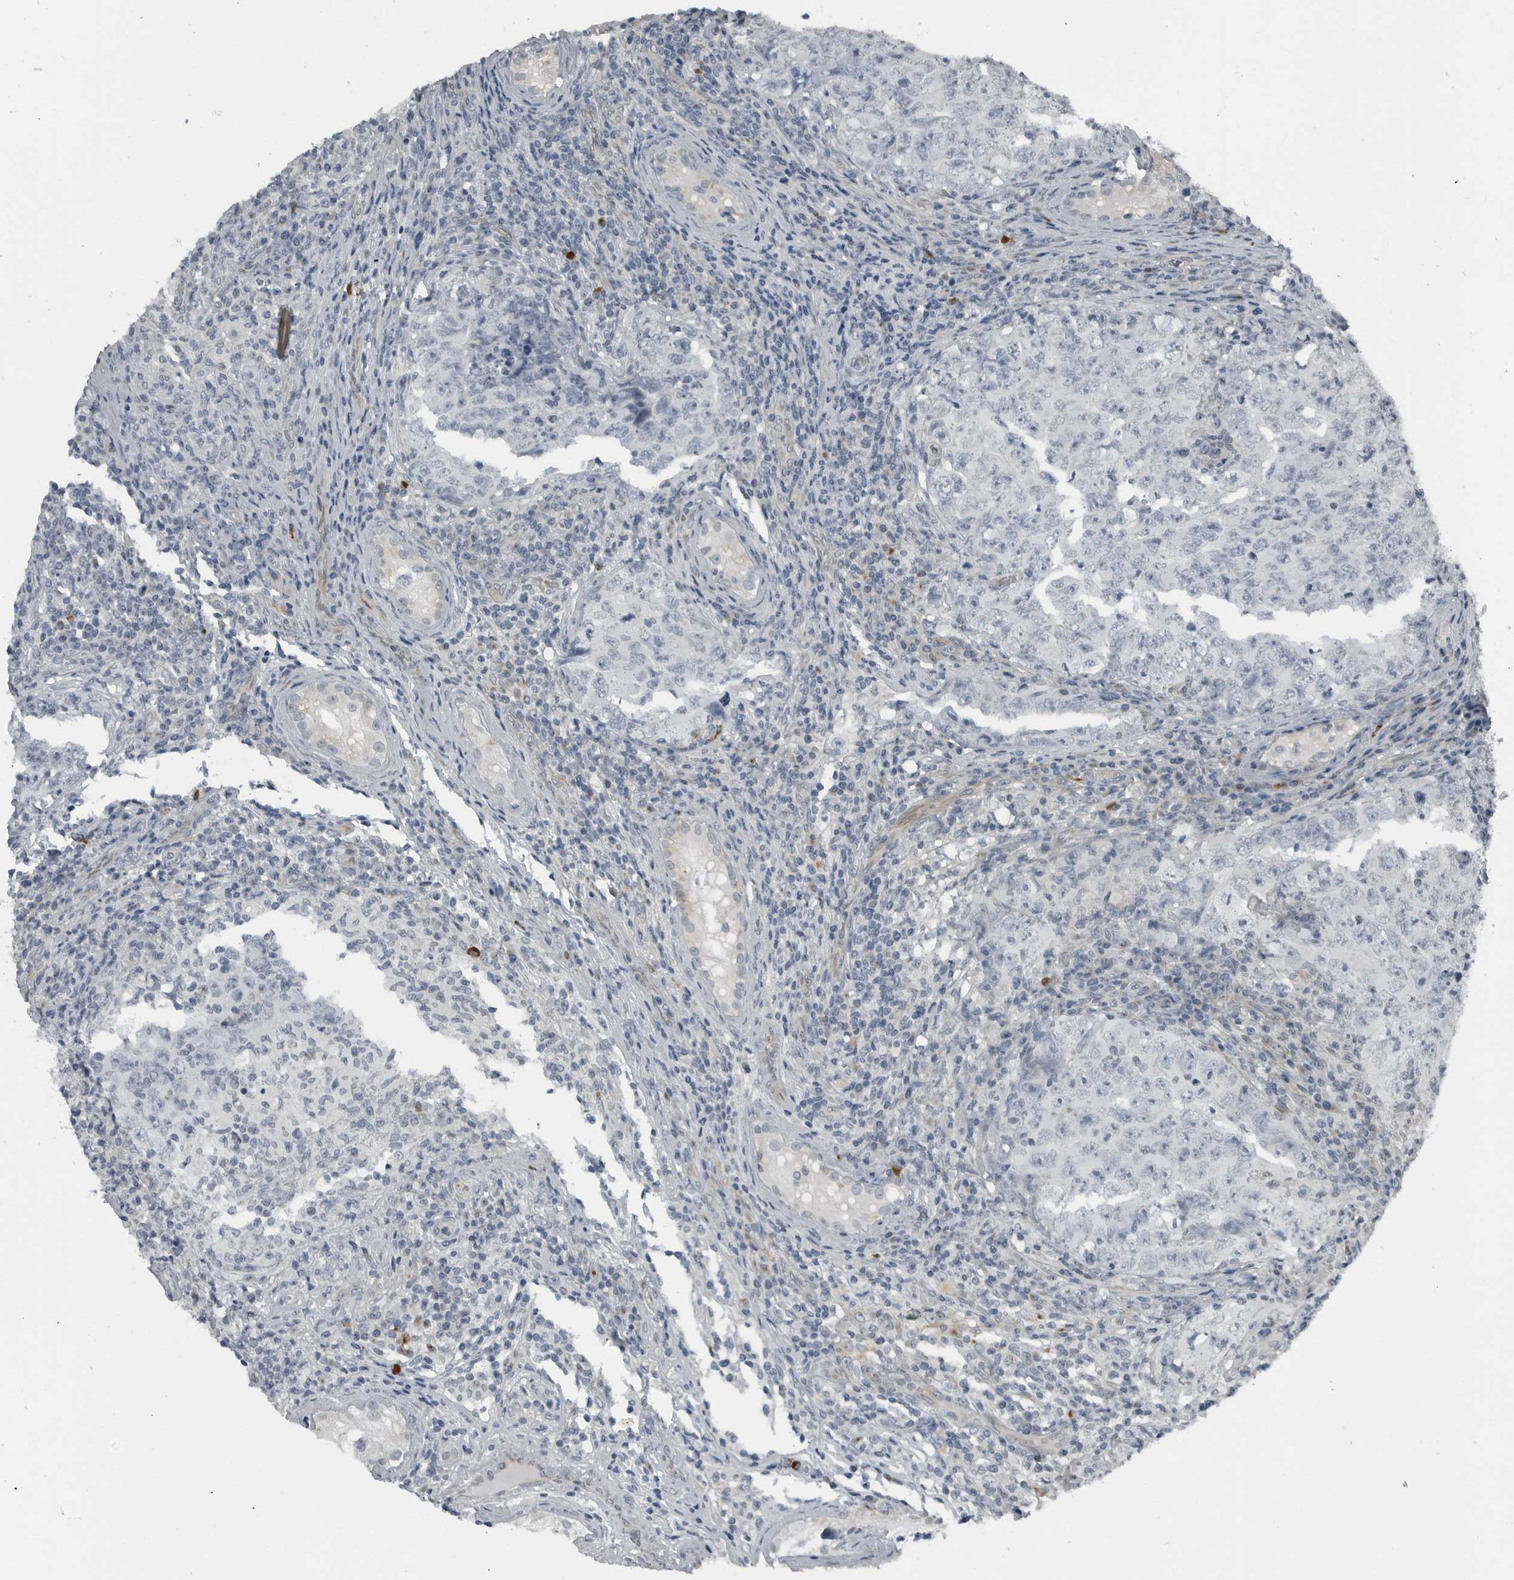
{"staining": {"intensity": "negative", "quantity": "none", "location": "none"}, "tissue": "testis cancer", "cell_type": "Tumor cells", "image_type": "cancer", "snomed": [{"axis": "morphology", "description": "Carcinoma, Embryonal, NOS"}, {"axis": "topography", "description": "Testis"}], "caption": "Immunohistochemistry (IHC) photomicrograph of neoplastic tissue: human testis cancer (embryonal carcinoma) stained with DAB displays no significant protein expression in tumor cells.", "gene": "GAK", "patient": {"sex": "male", "age": 26}}